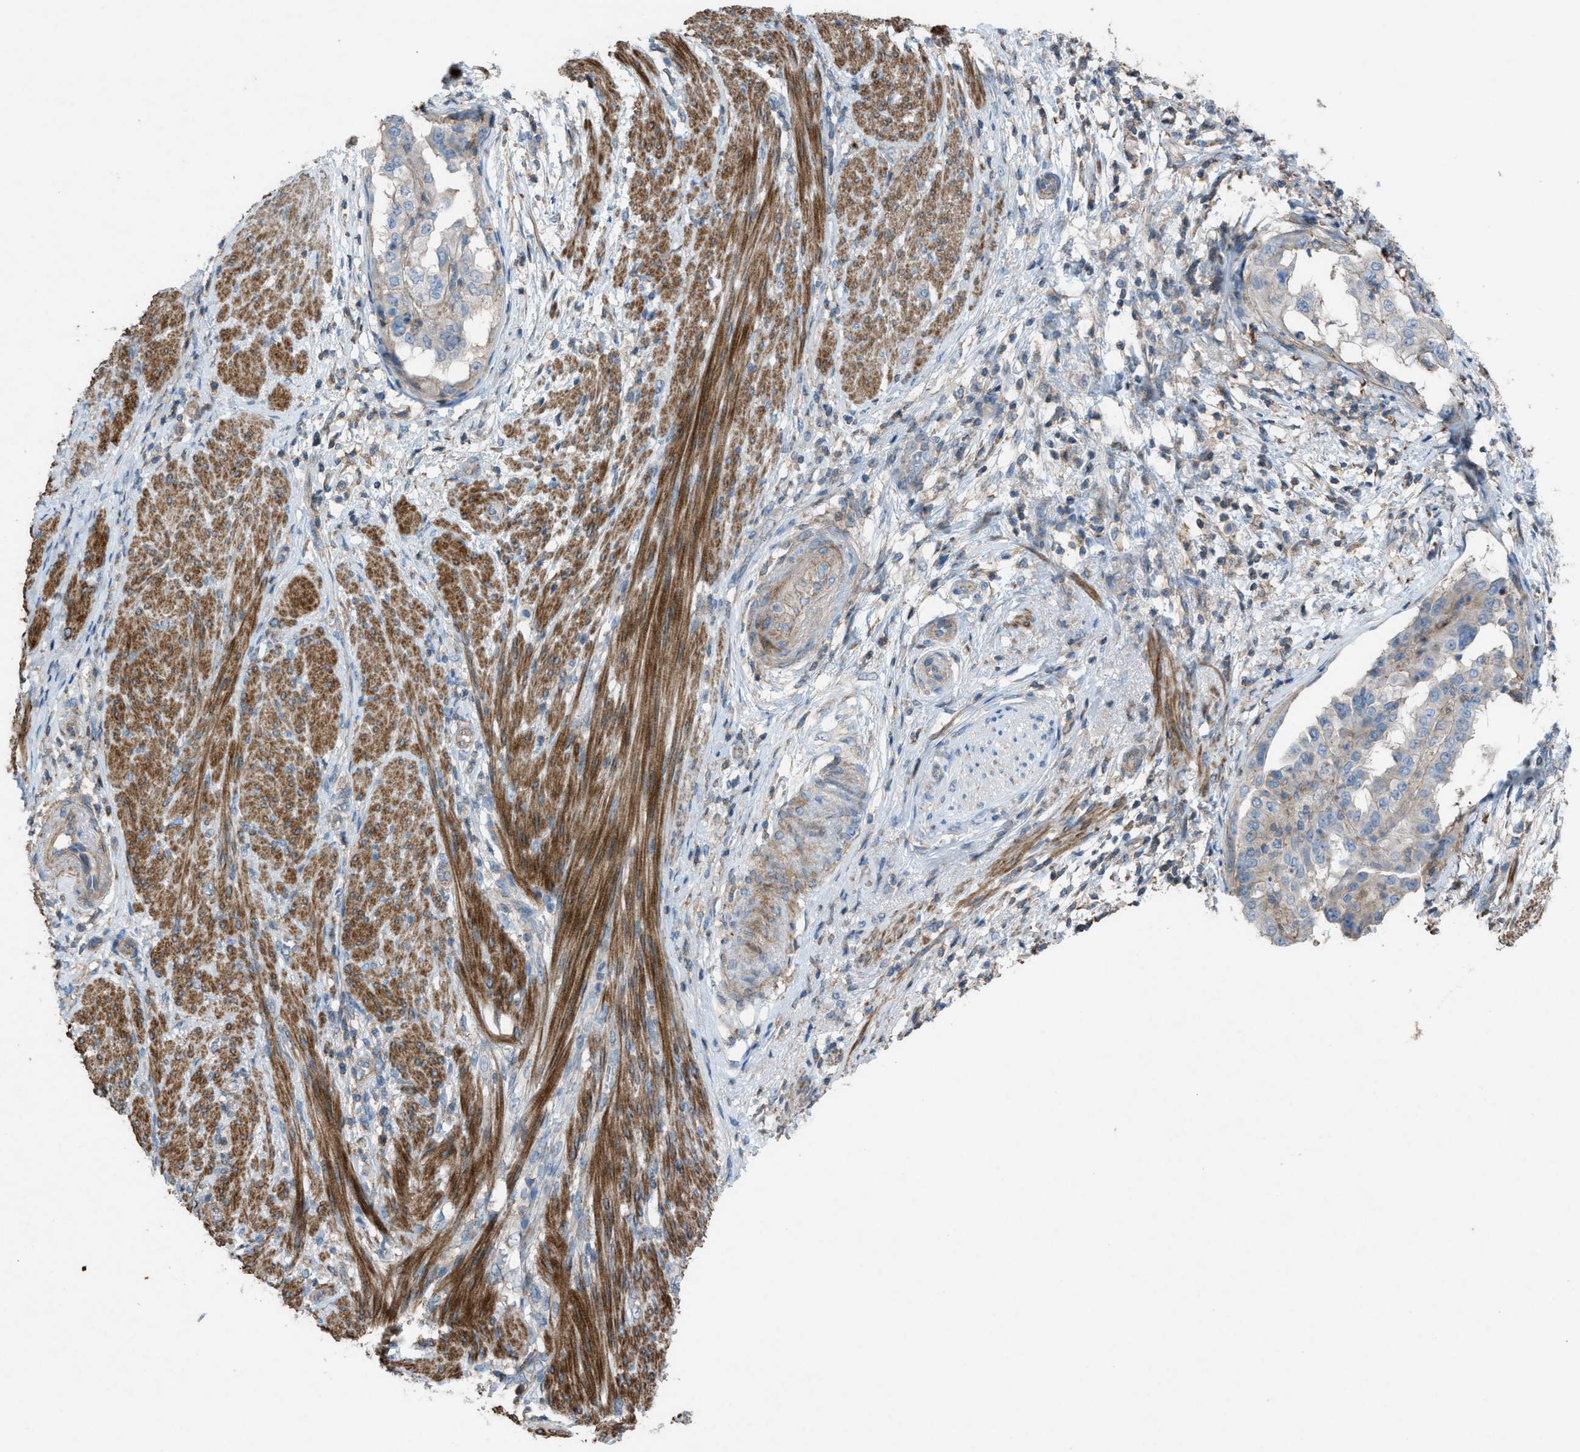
{"staining": {"intensity": "weak", "quantity": "25%-75%", "location": "cytoplasmic/membranous"}, "tissue": "endometrial cancer", "cell_type": "Tumor cells", "image_type": "cancer", "snomed": [{"axis": "morphology", "description": "Adenocarcinoma, NOS"}, {"axis": "topography", "description": "Endometrium"}], "caption": "Endometrial cancer stained with IHC exhibits weak cytoplasmic/membranous staining in about 25%-75% of tumor cells. (Stains: DAB (3,3'-diaminobenzidine) in brown, nuclei in blue, Microscopy: brightfield microscopy at high magnification).", "gene": "NCK2", "patient": {"sex": "female", "age": 85}}